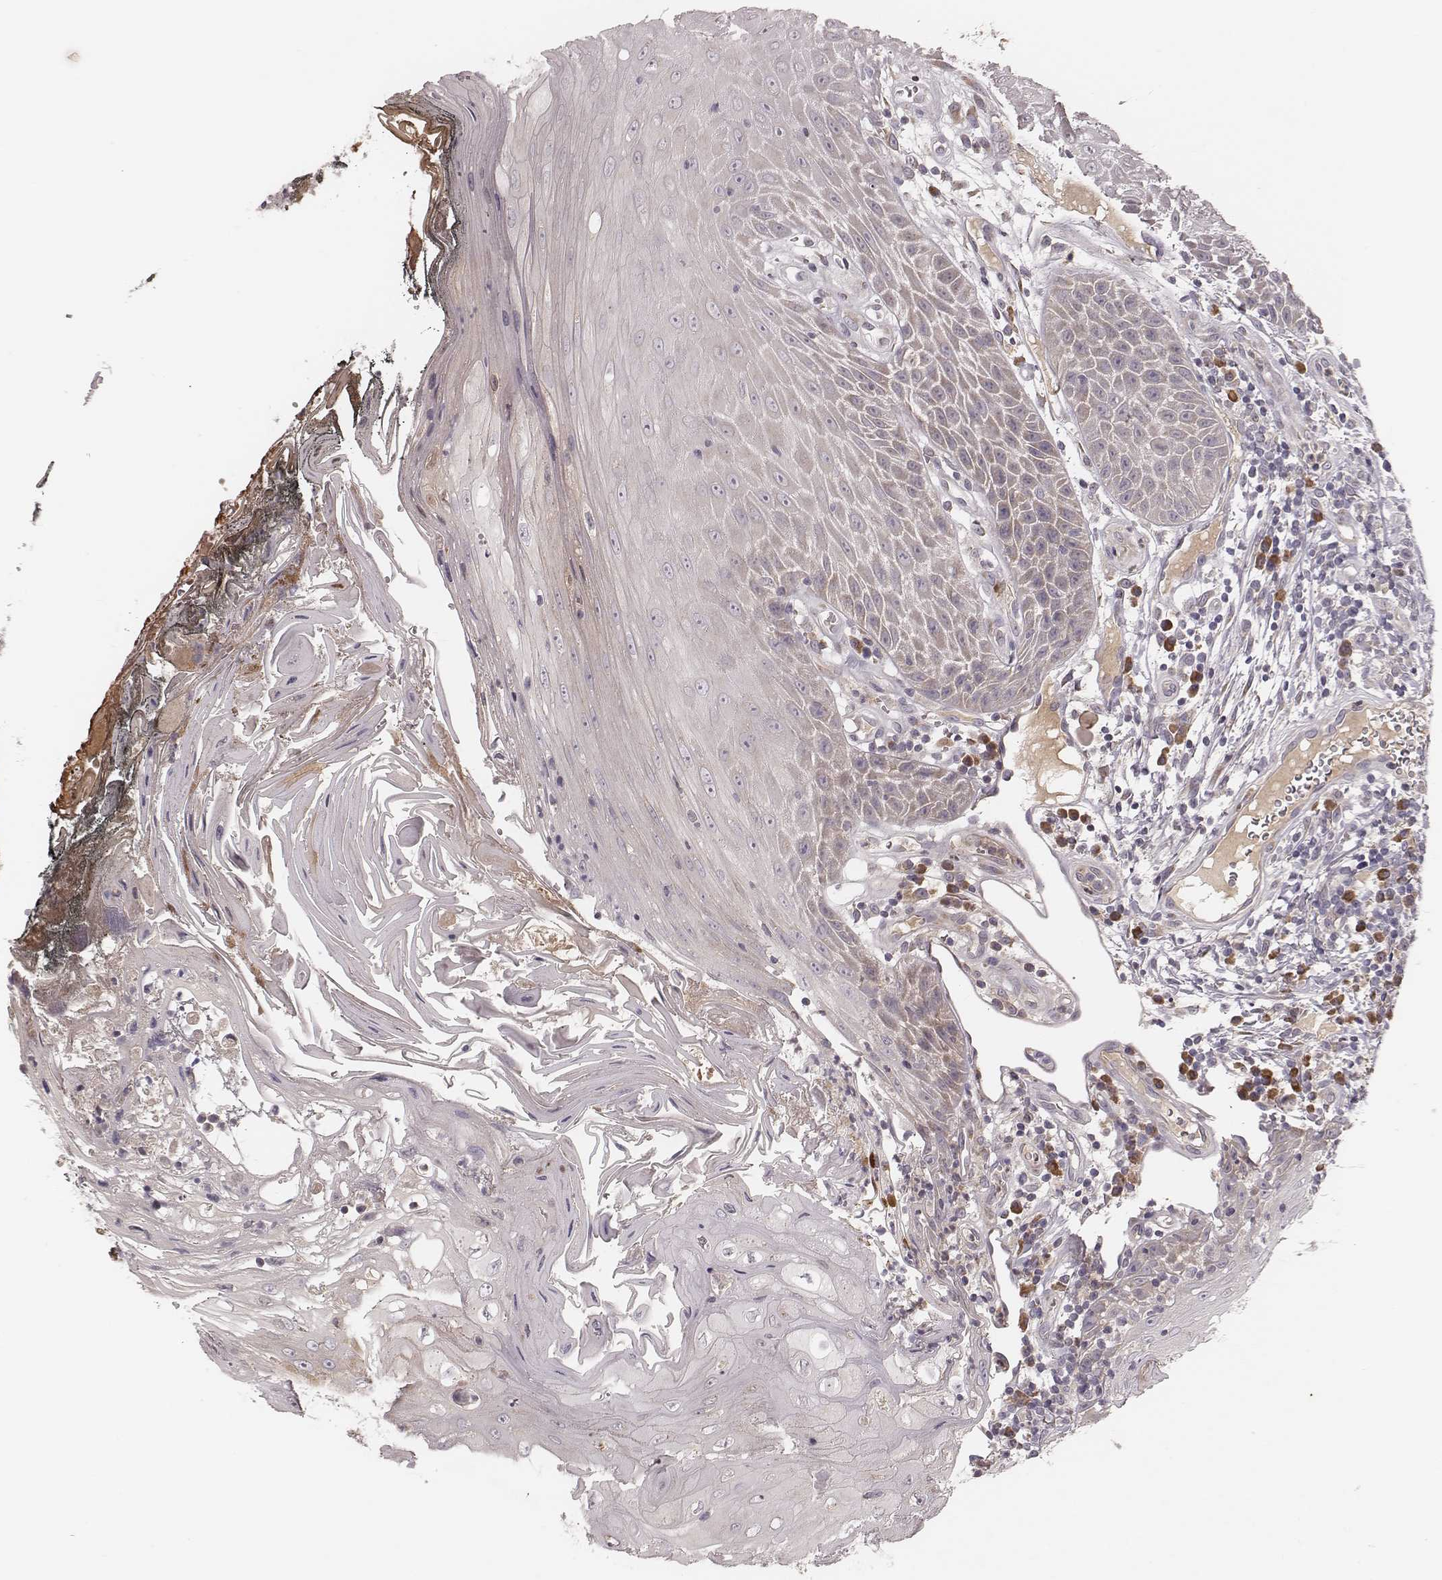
{"staining": {"intensity": "weak", "quantity": "<25%", "location": "cytoplasmic/membranous"}, "tissue": "head and neck cancer", "cell_type": "Tumor cells", "image_type": "cancer", "snomed": [{"axis": "morphology", "description": "Squamous cell carcinoma, NOS"}, {"axis": "topography", "description": "Head-Neck"}], "caption": "Immunohistochemistry (IHC) of human head and neck squamous cell carcinoma shows no expression in tumor cells.", "gene": "P2RX5", "patient": {"sex": "male", "age": 52}}